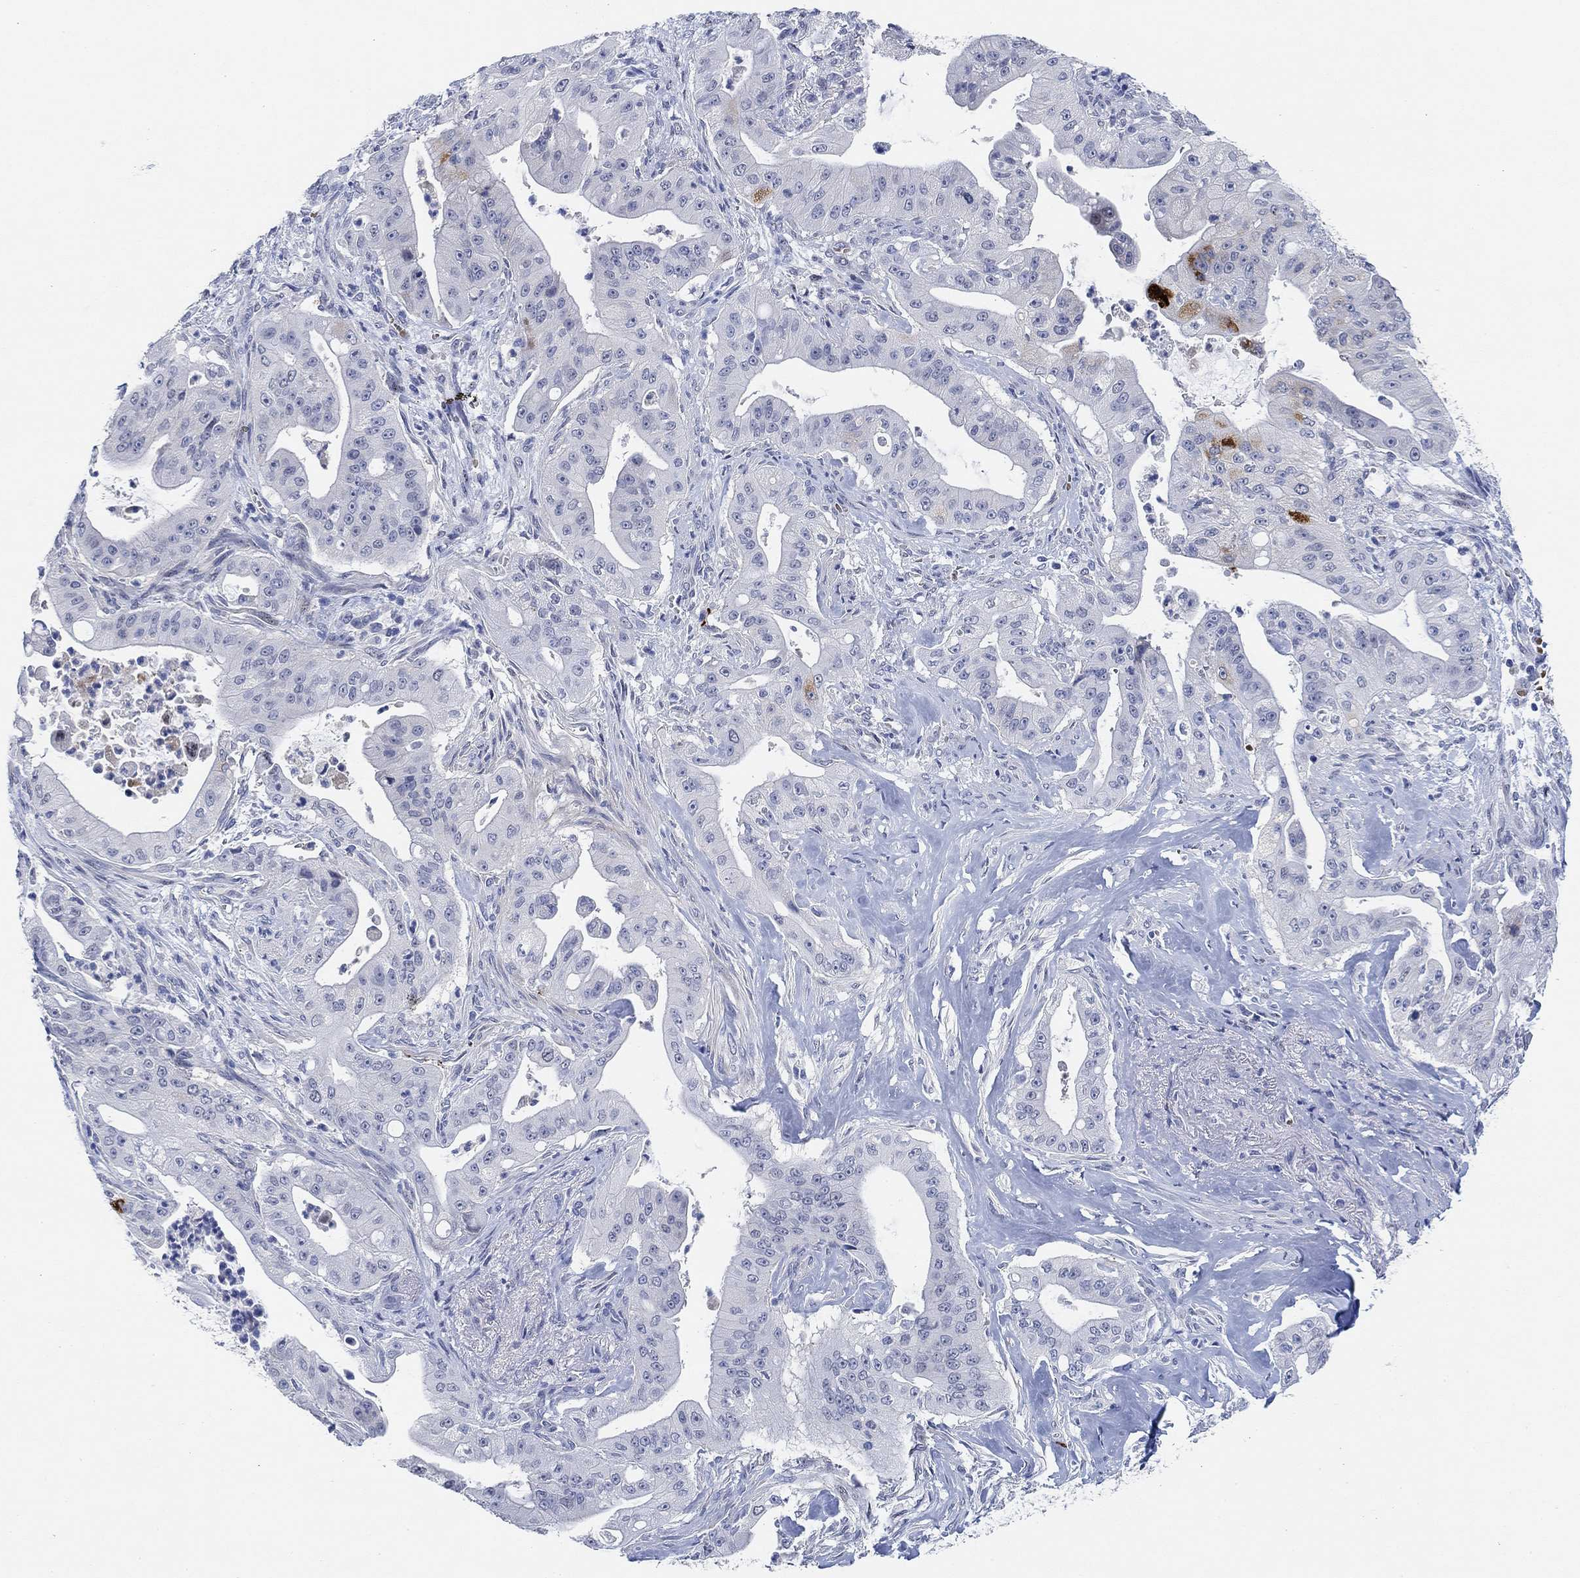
{"staining": {"intensity": "negative", "quantity": "none", "location": "none"}, "tissue": "pancreatic cancer", "cell_type": "Tumor cells", "image_type": "cancer", "snomed": [{"axis": "morphology", "description": "Normal tissue, NOS"}, {"axis": "morphology", "description": "Inflammation, NOS"}, {"axis": "morphology", "description": "Adenocarcinoma, NOS"}, {"axis": "topography", "description": "Pancreas"}], "caption": "Immunohistochemistry (IHC) of adenocarcinoma (pancreatic) reveals no staining in tumor cells.", "gene": "PAX6", "patient": {"sex": "male", "age": 57}}